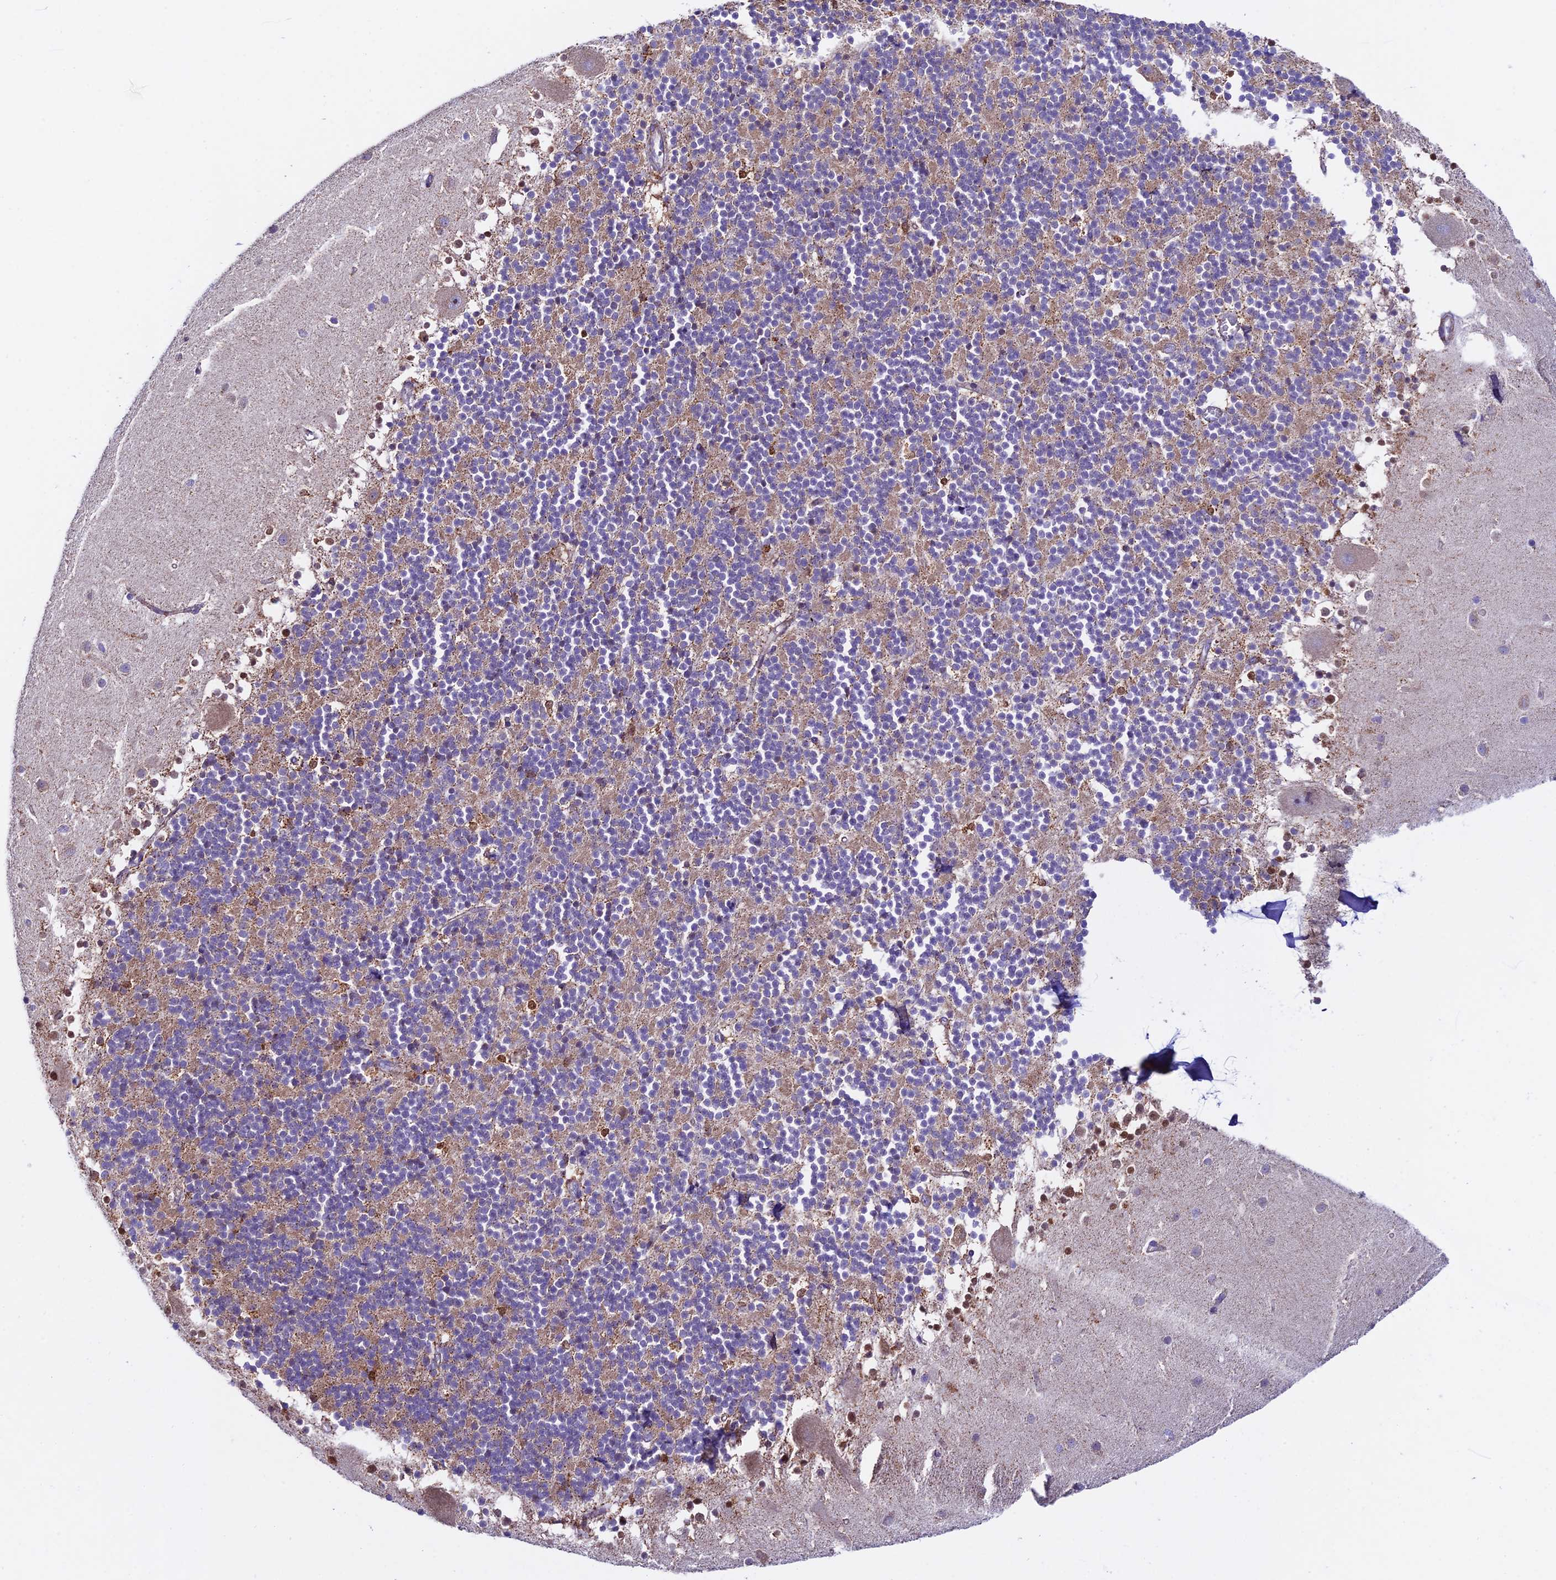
{"staining": {"intensity": "weak", "quantity": "25%-75%", "location": "cytoplasmic/membranous"}, "tissue": "cerebellum", "cell_type": "Cells in granular layer", "image_type": "normal", "snomed": [{"axis": "morphology", "description": "Normal tissue, NOS"}, {"axis": "topography", "description": "Cerebellum"}], "caption": "Immunohistochemical staining of unremarkable human cerebellum demonstrates weak cytoplasmic/membranous protein staining in about 25%-75% of cells in granular layer.", "gene": "HSDL2", "patient": {"sex": "male", "age": 54}}